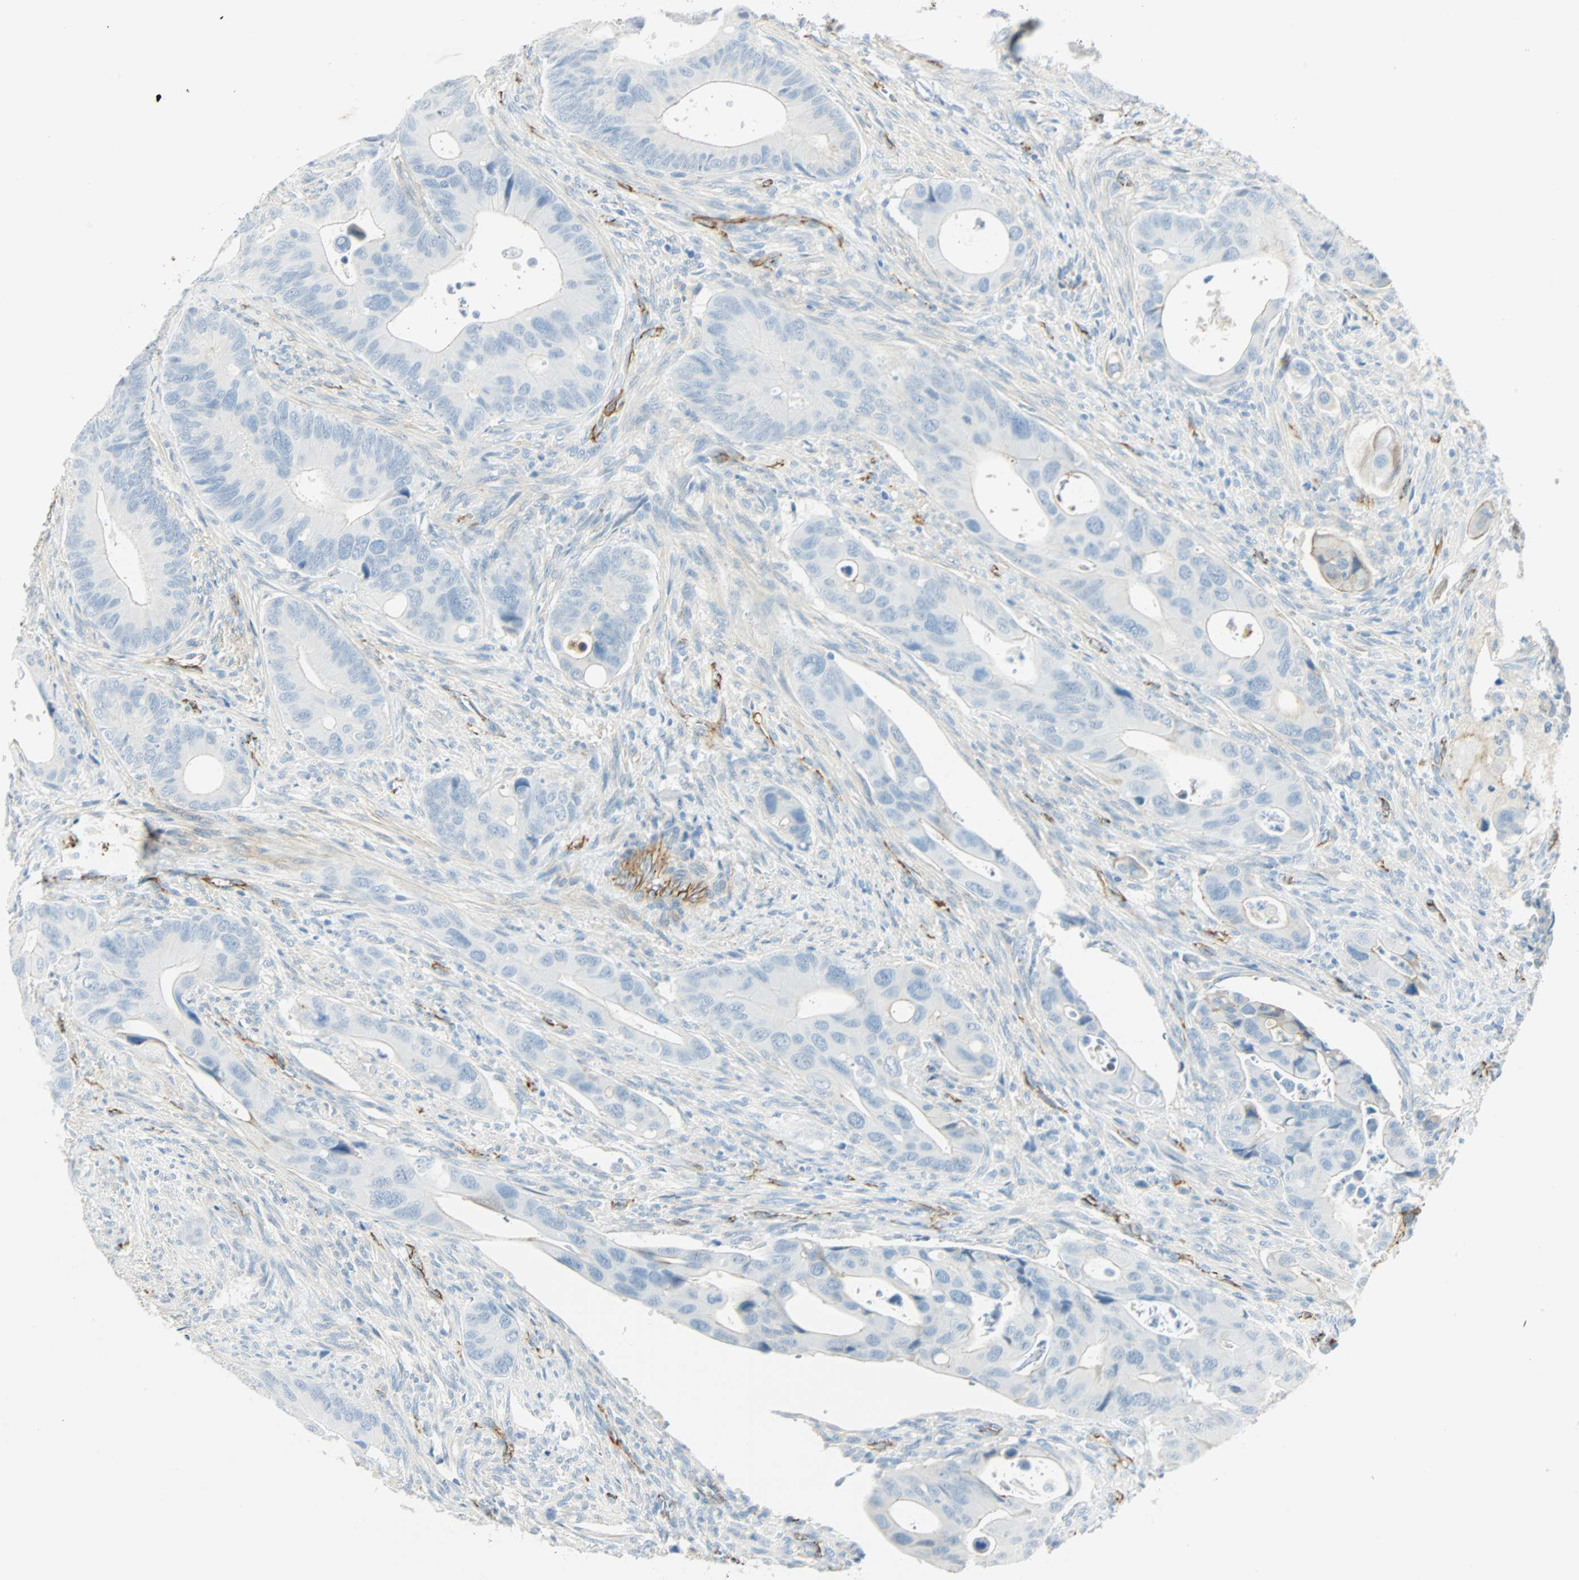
{"staining": {"intensity": "weak", "quantity": "<25%", "location": "cytoplasmic/membranous"}, "tissue": "colorectal cancer", "cell_type": "Tumor cells", "image_type": "cancer", "snomed": [{"axis": "morphology", "description": "Adenocarcinoma, NOS"}, {"axis": "topography", "description": "Rectum"}], "caption": "Tumor cells show no significant expression in adenocarcinoma (colorectal).", "gene": "VPS9D1", "patient": {"sex": "female", "age": 57}}